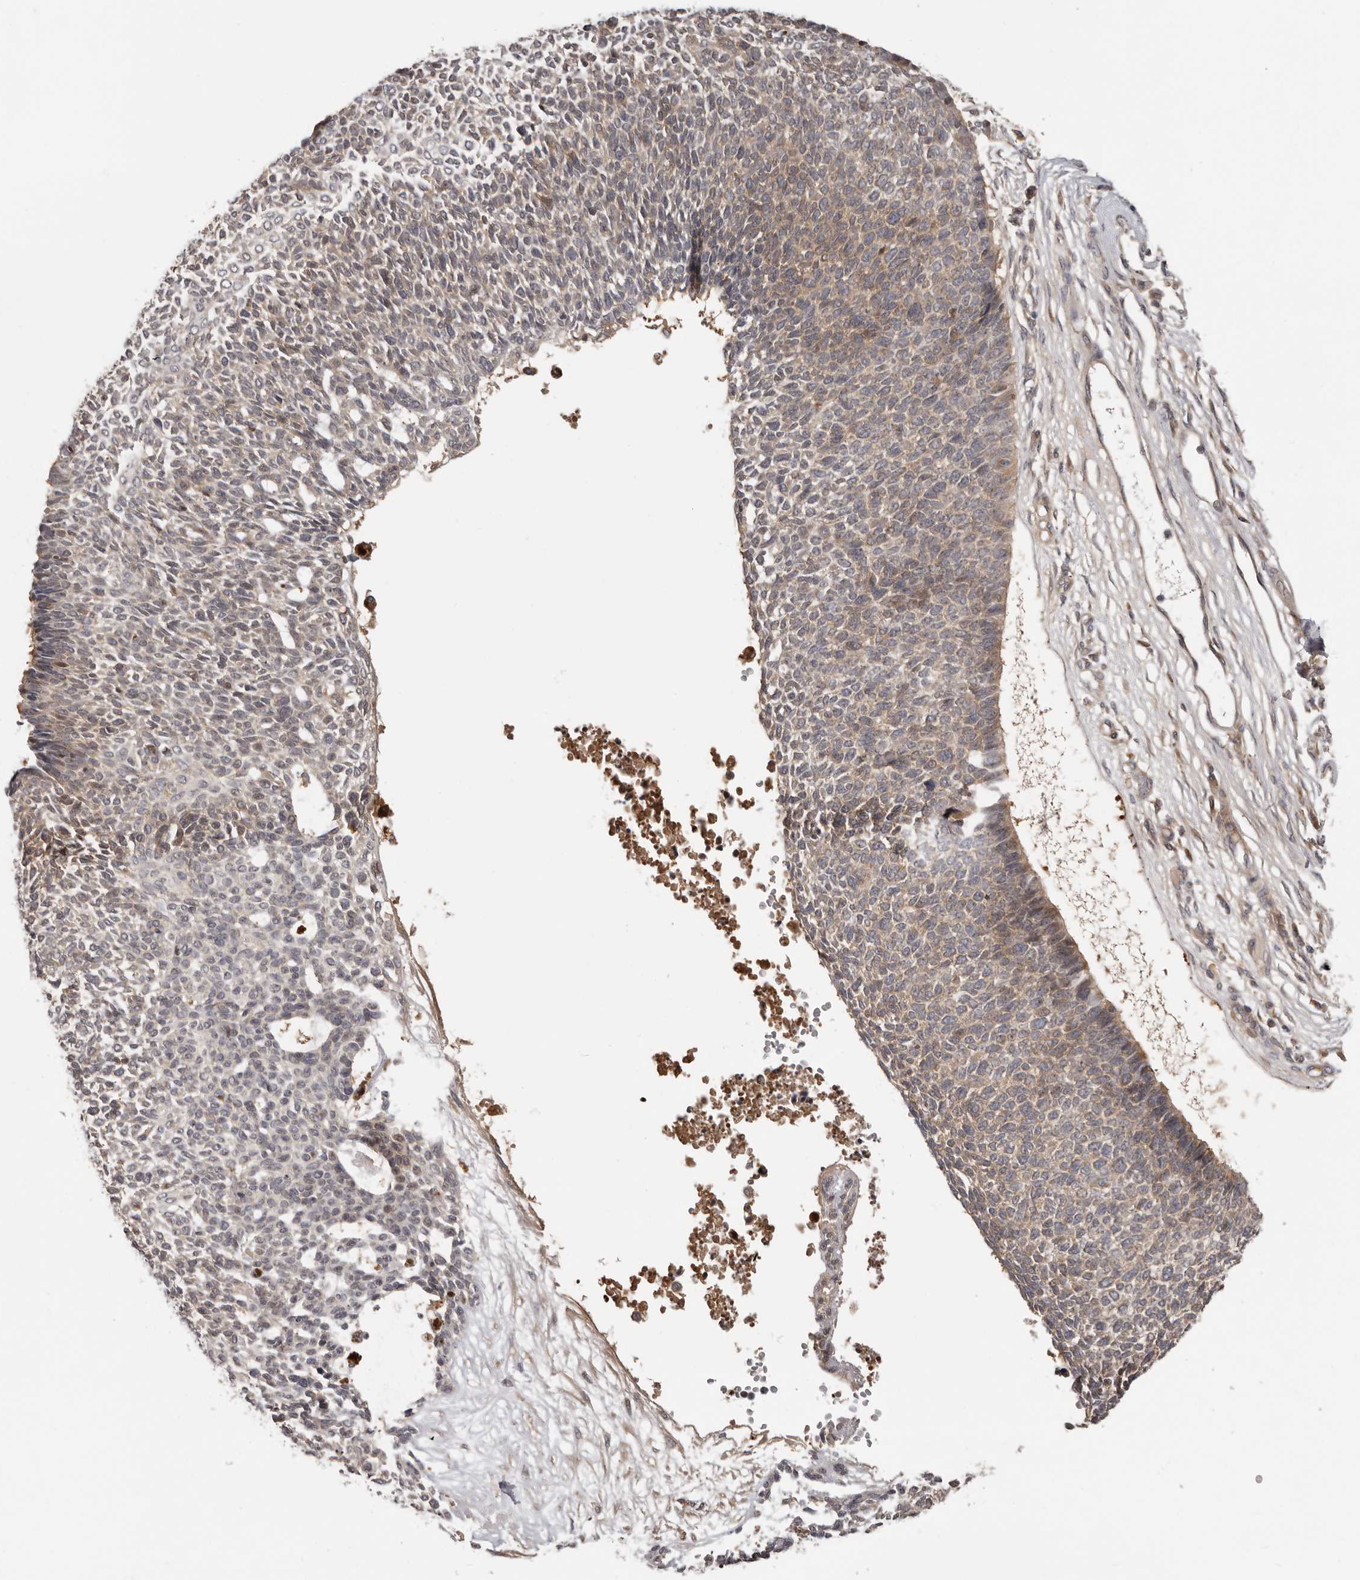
{"staining": {"intensity": "moderate", "quantity": ">75%", "location": "cytoplasmic/membranous"}, "tissue": "skin cancer", "cell_type": "Tumor cells", "image_type": "cancer", "snomed": [{"axis": "morphology", "description": "Basal cell carcinoma"}, {"axis": "topography", "description": "Skin"}], "caption": "Skin cancer (basal cell carcinoma) was stained to show a protein in brown. There is medium levels of moderate cytoplasmic/membranous positivity in about >75% of tumor cells.", "gene": "BAD", "patient": {"sex": "female", "age": 84}}